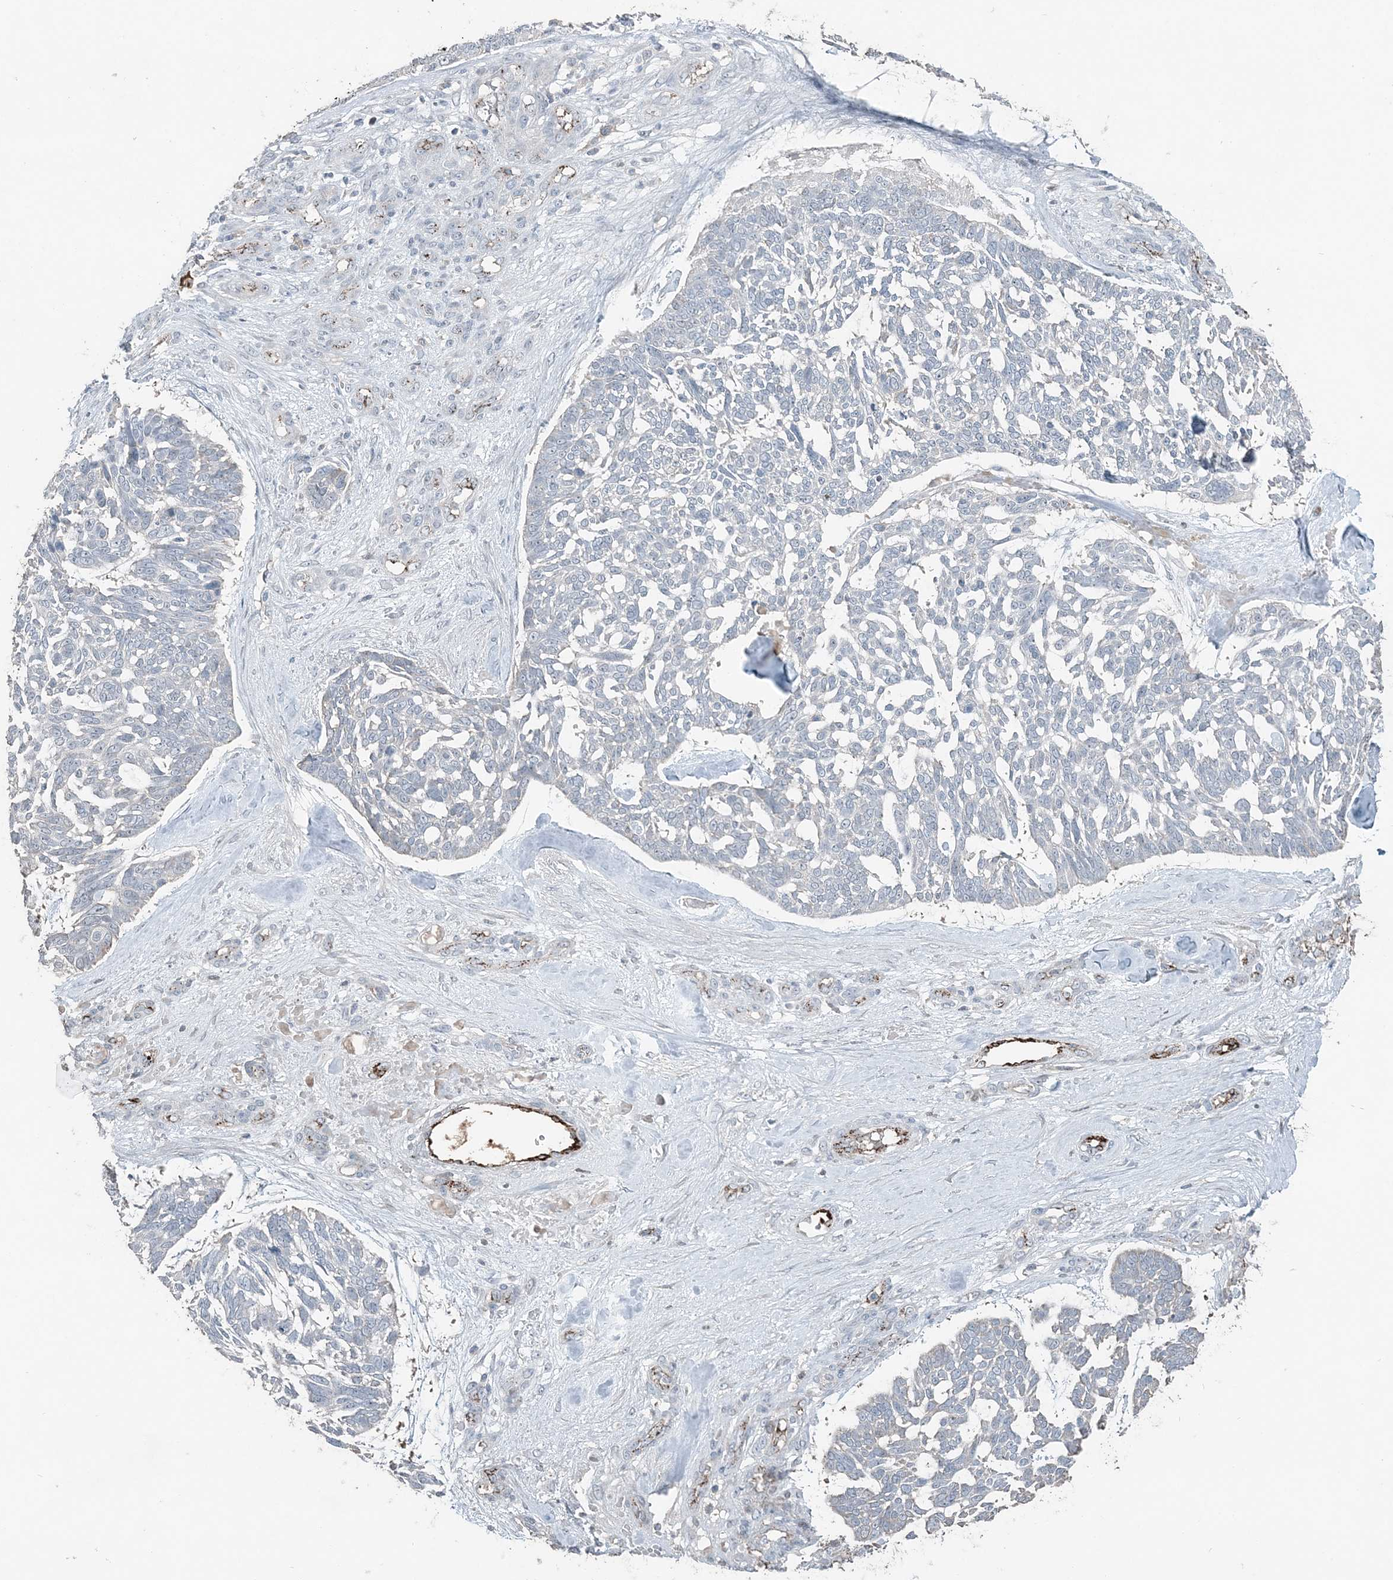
{"staining": {"intensity": "negative", "quantity": "none", "location": "none"}, "tissue": "skin cancer", "cell_type": "Tumor cells", "image_type": "cancer", "snomed": [{"axis": "morphology", "description": "Basal cell carcinoma"}, {"axis": "topography", "description": "Skin"}], "caption": "The image reveals no staining of tumor cells in skin basal cell carcinoma. (IHC, brightfield microscopy, high magnification).", "gene": "ELOVL7", "patient": {"sex": "male", "age": 88}}